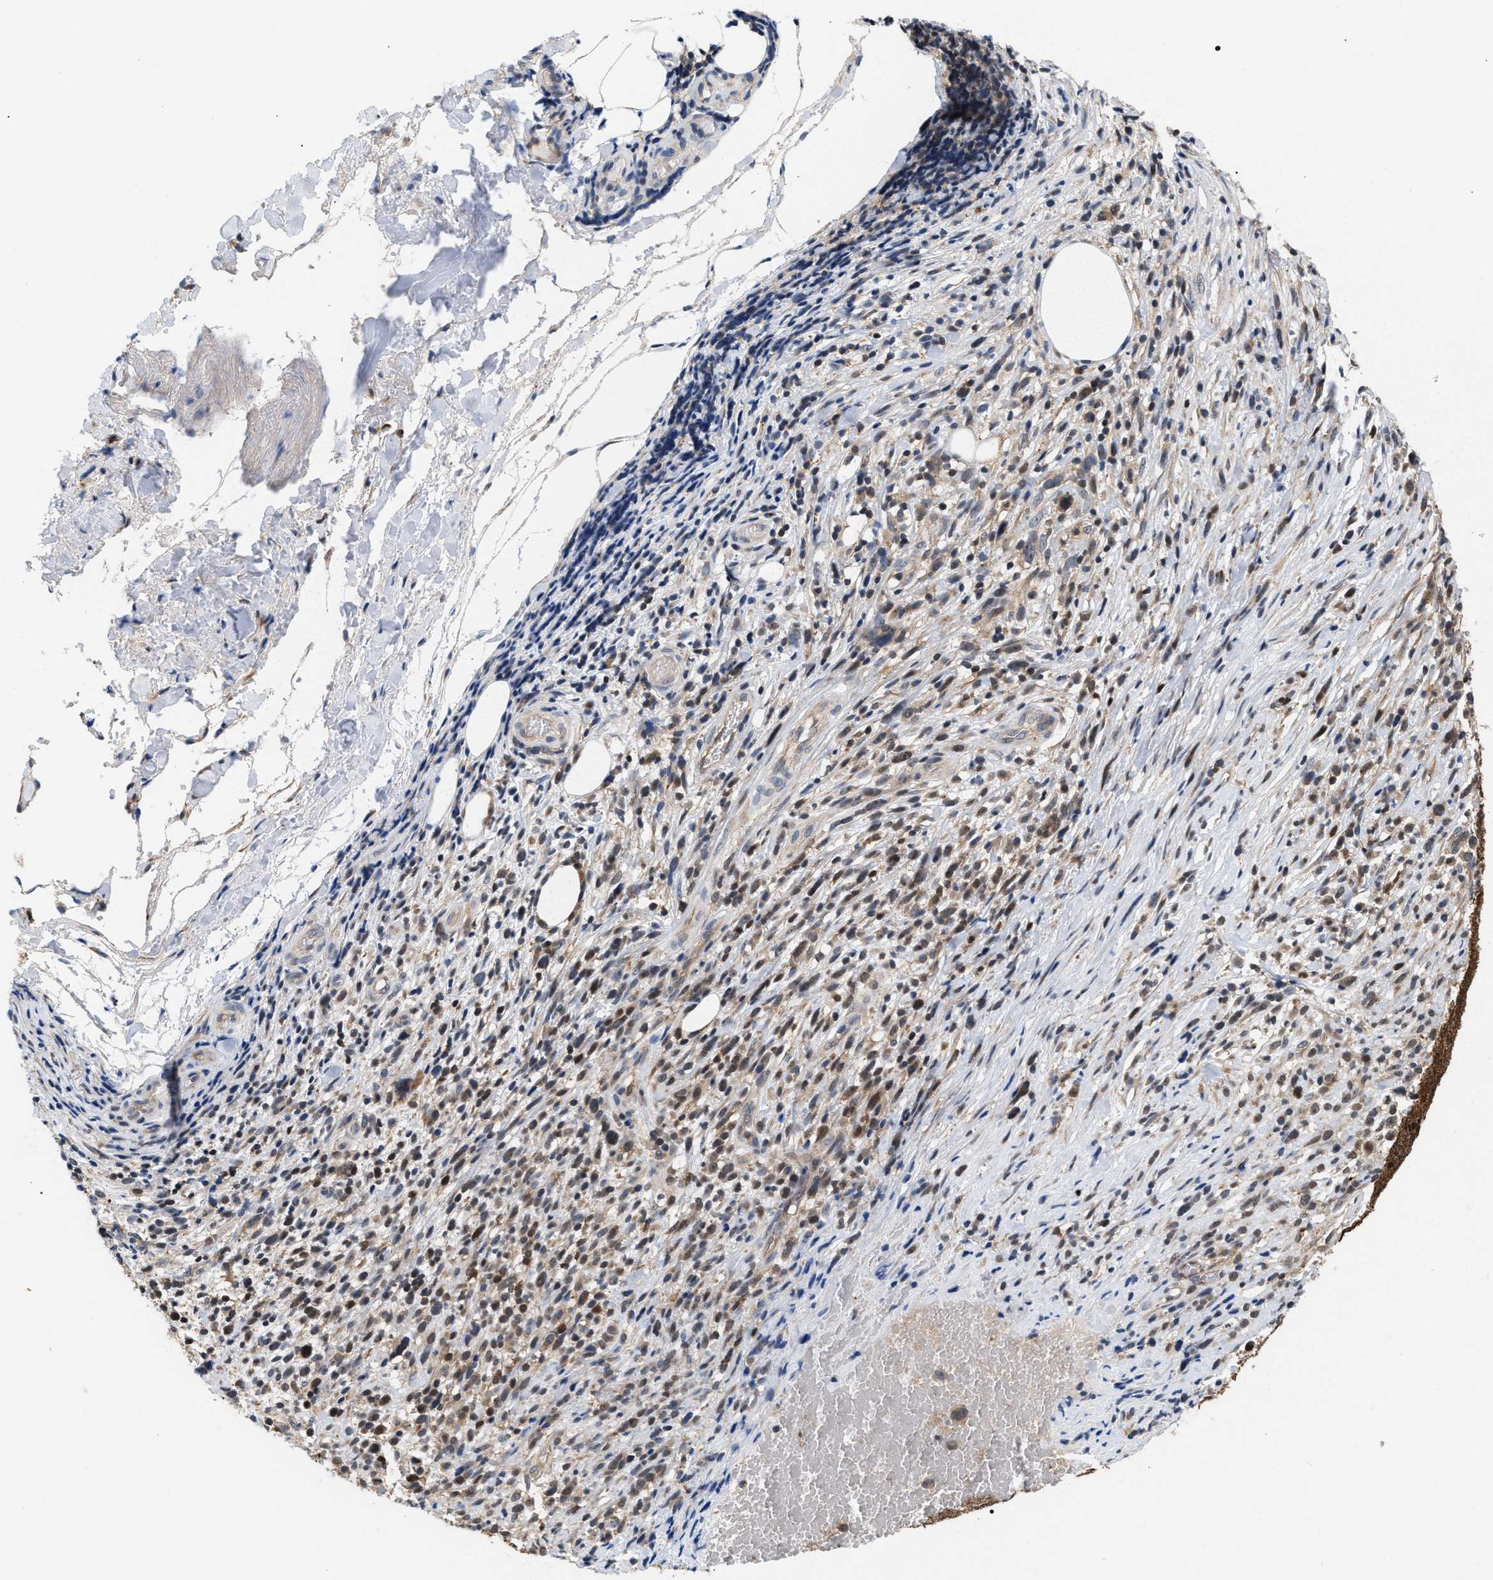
{"staining": {"intensity": "weak", "quantity": "25%-75%", "location": "cytoplasmic/membranous"}, "tissue": "melanoma", "cell_type": "Tumor cells", "image_type": "cancer", "snomed": [{"axis": "morphology", "description": "Malignant melanoma, NOS"}, {"axis": "topography", "description": "Skin"}], "caption": "IHC staining of melanoma, which reveals low levels of weak cytoplasmic/membranous expression in about 25%-75% of tumor cells indicating weak cytoplasmic/membranous protein positivity. The staining was performed using DAB (3,3'-diaminobenzidine) (brown) for protein detection and nuclei were counterstained in hematoxylin (blue).", "gene": "GLOD4", "patient": {"sex": "female", "age": 55}}